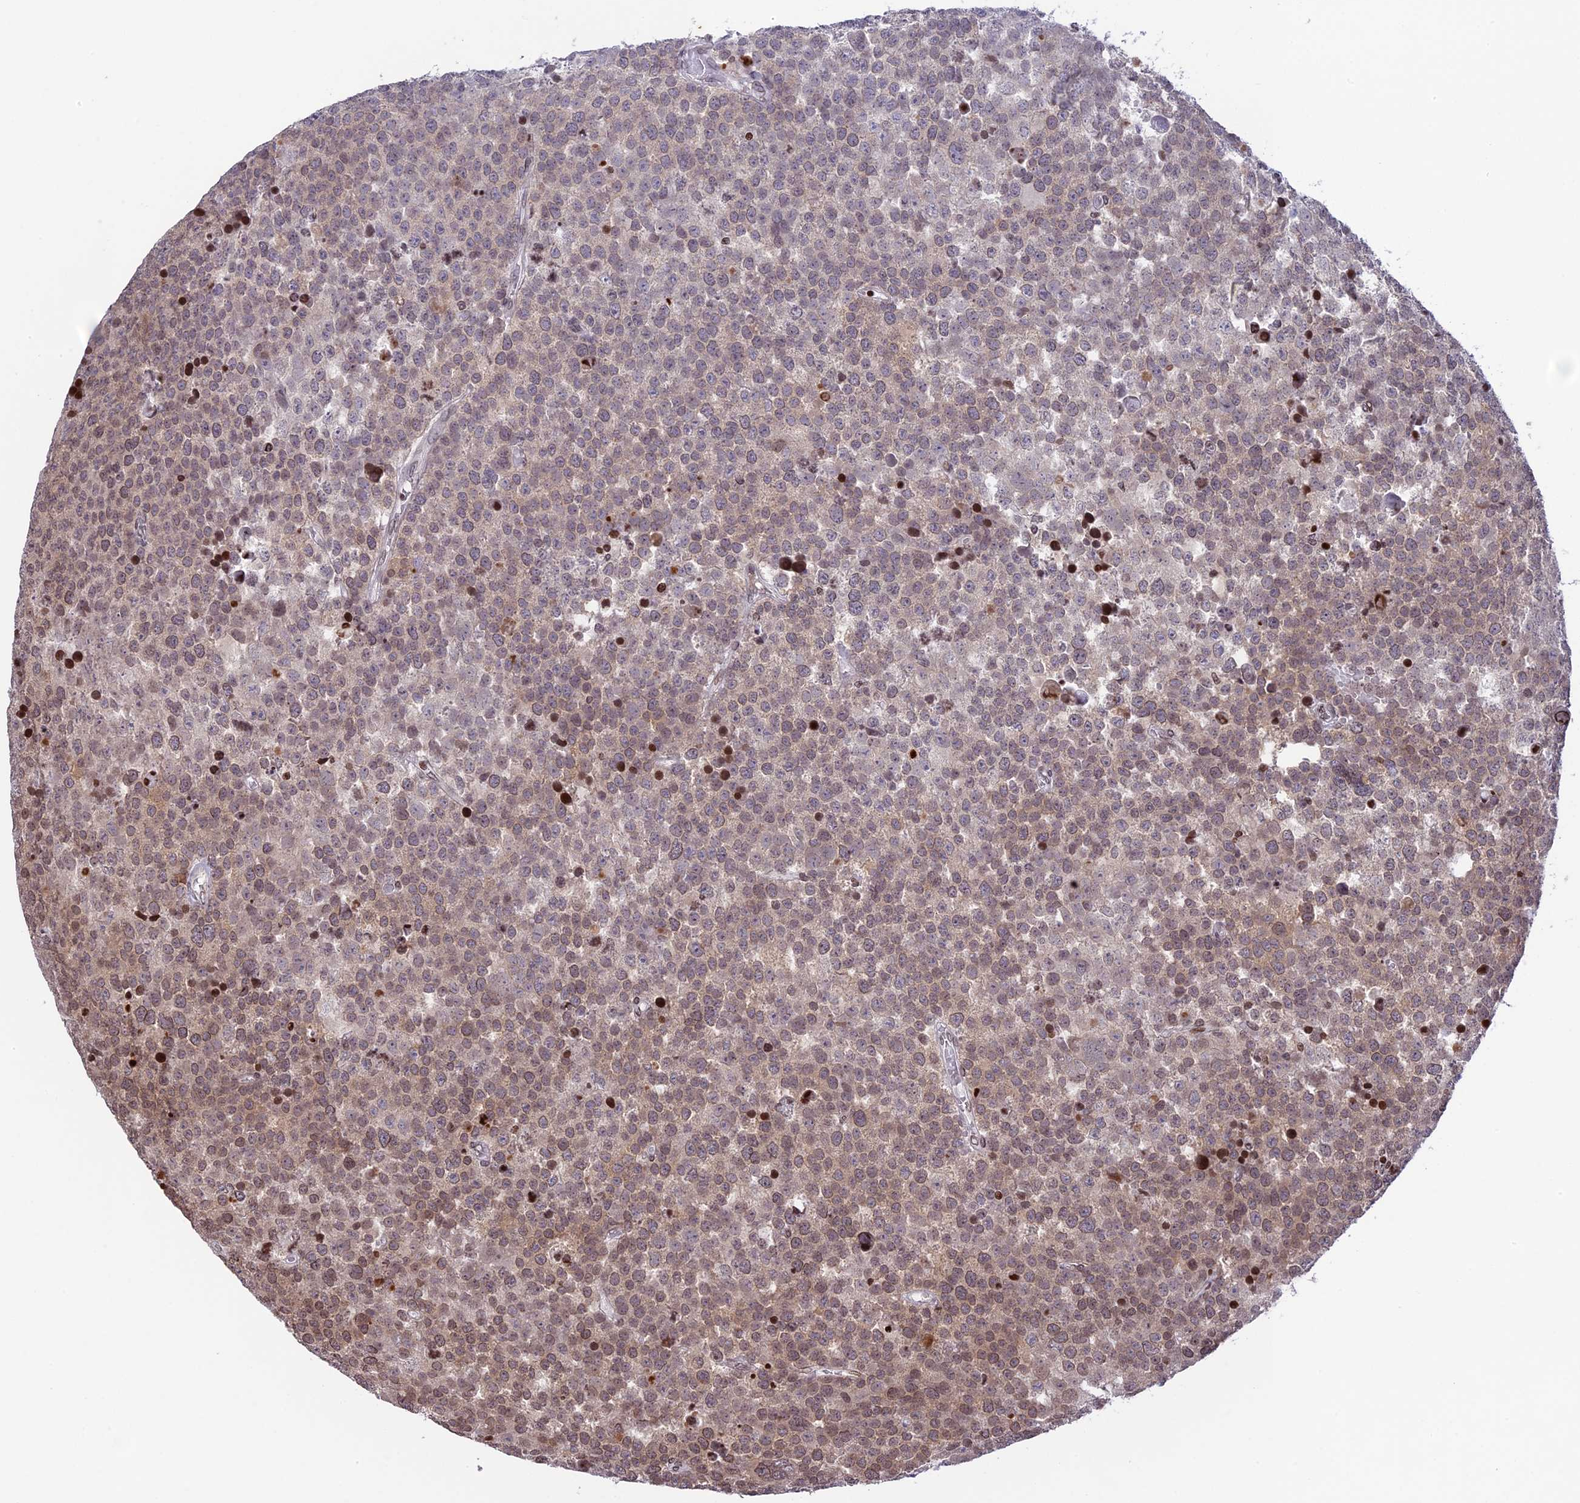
{"staining": {"intensity": "moderate", "quantity": "25%-75%", "location": "nuclear"}, "tissue": "testis cancer", "cell_type": "Tumor cells", "image_type": "cancer", "snomed": [{"axis": "morphology", "description": "Seminoma, NOS"}, {"axis": "topography", "description": "Testis"}], "caption": "This micrograph exhibits immunohistochemistry (IHC) staining of human testis seminoma, with medium moderate nuclear expression in approximately 25%-75% of tumor cells.", "gene": "TET2", "patient": {"sex": "male", "age": 71}}